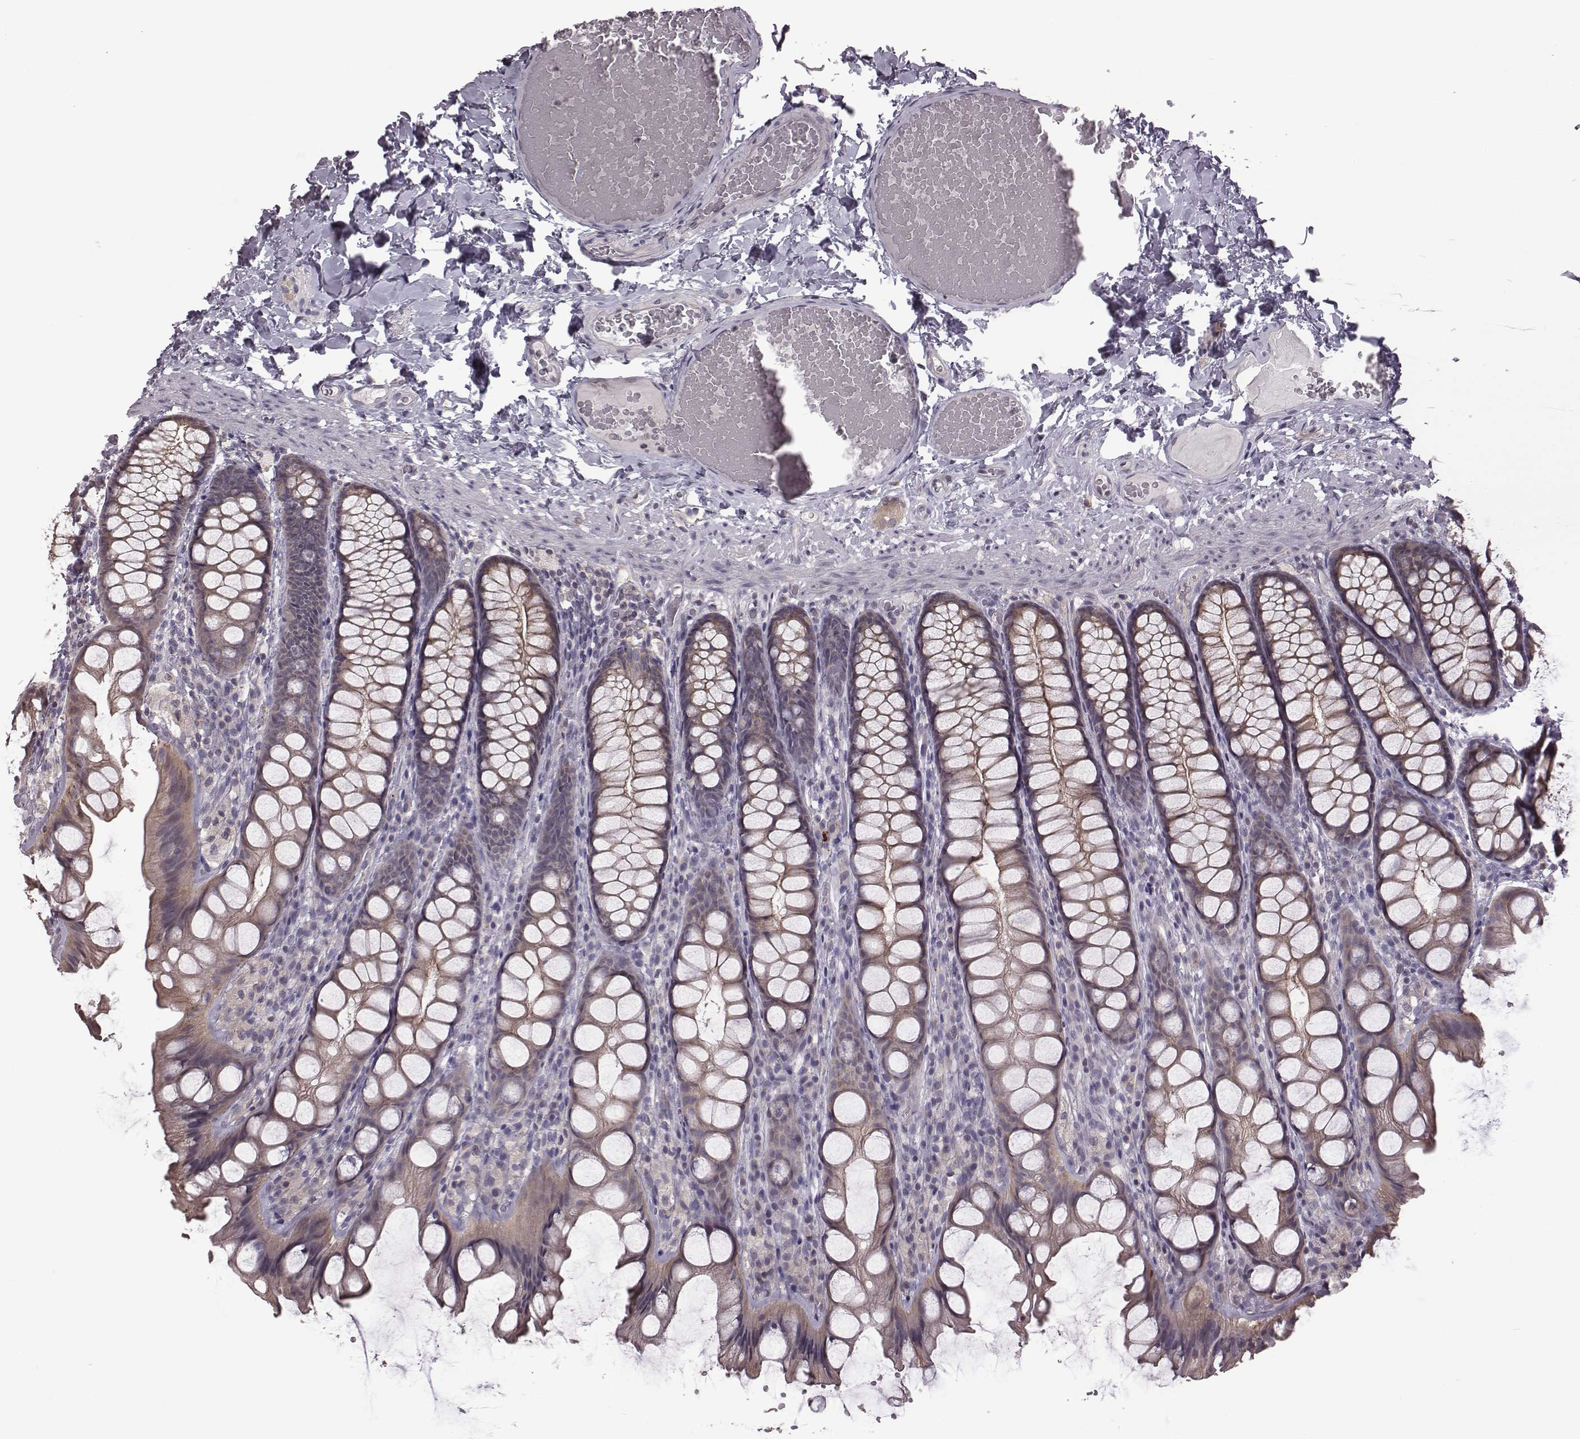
{"staining": {"intensity": "negative", "quantity": "none", "location": "none"}, "tissue": "colon", "cell_type": "Endothelial cells", "image_type": "normal", "snomed": [{"axis": "morphology", "description": "Normal tissue, NOS"}, {"axis": "topography", "description": "Colon"}], "caption": "DAB (3,3'-diaminobenzidine) immunohistochemical staining of normal human colon reveals no significant staining in endothelial cells.", "gene": "BICDL1", "patient": {"sex": "male", "age": 47}}